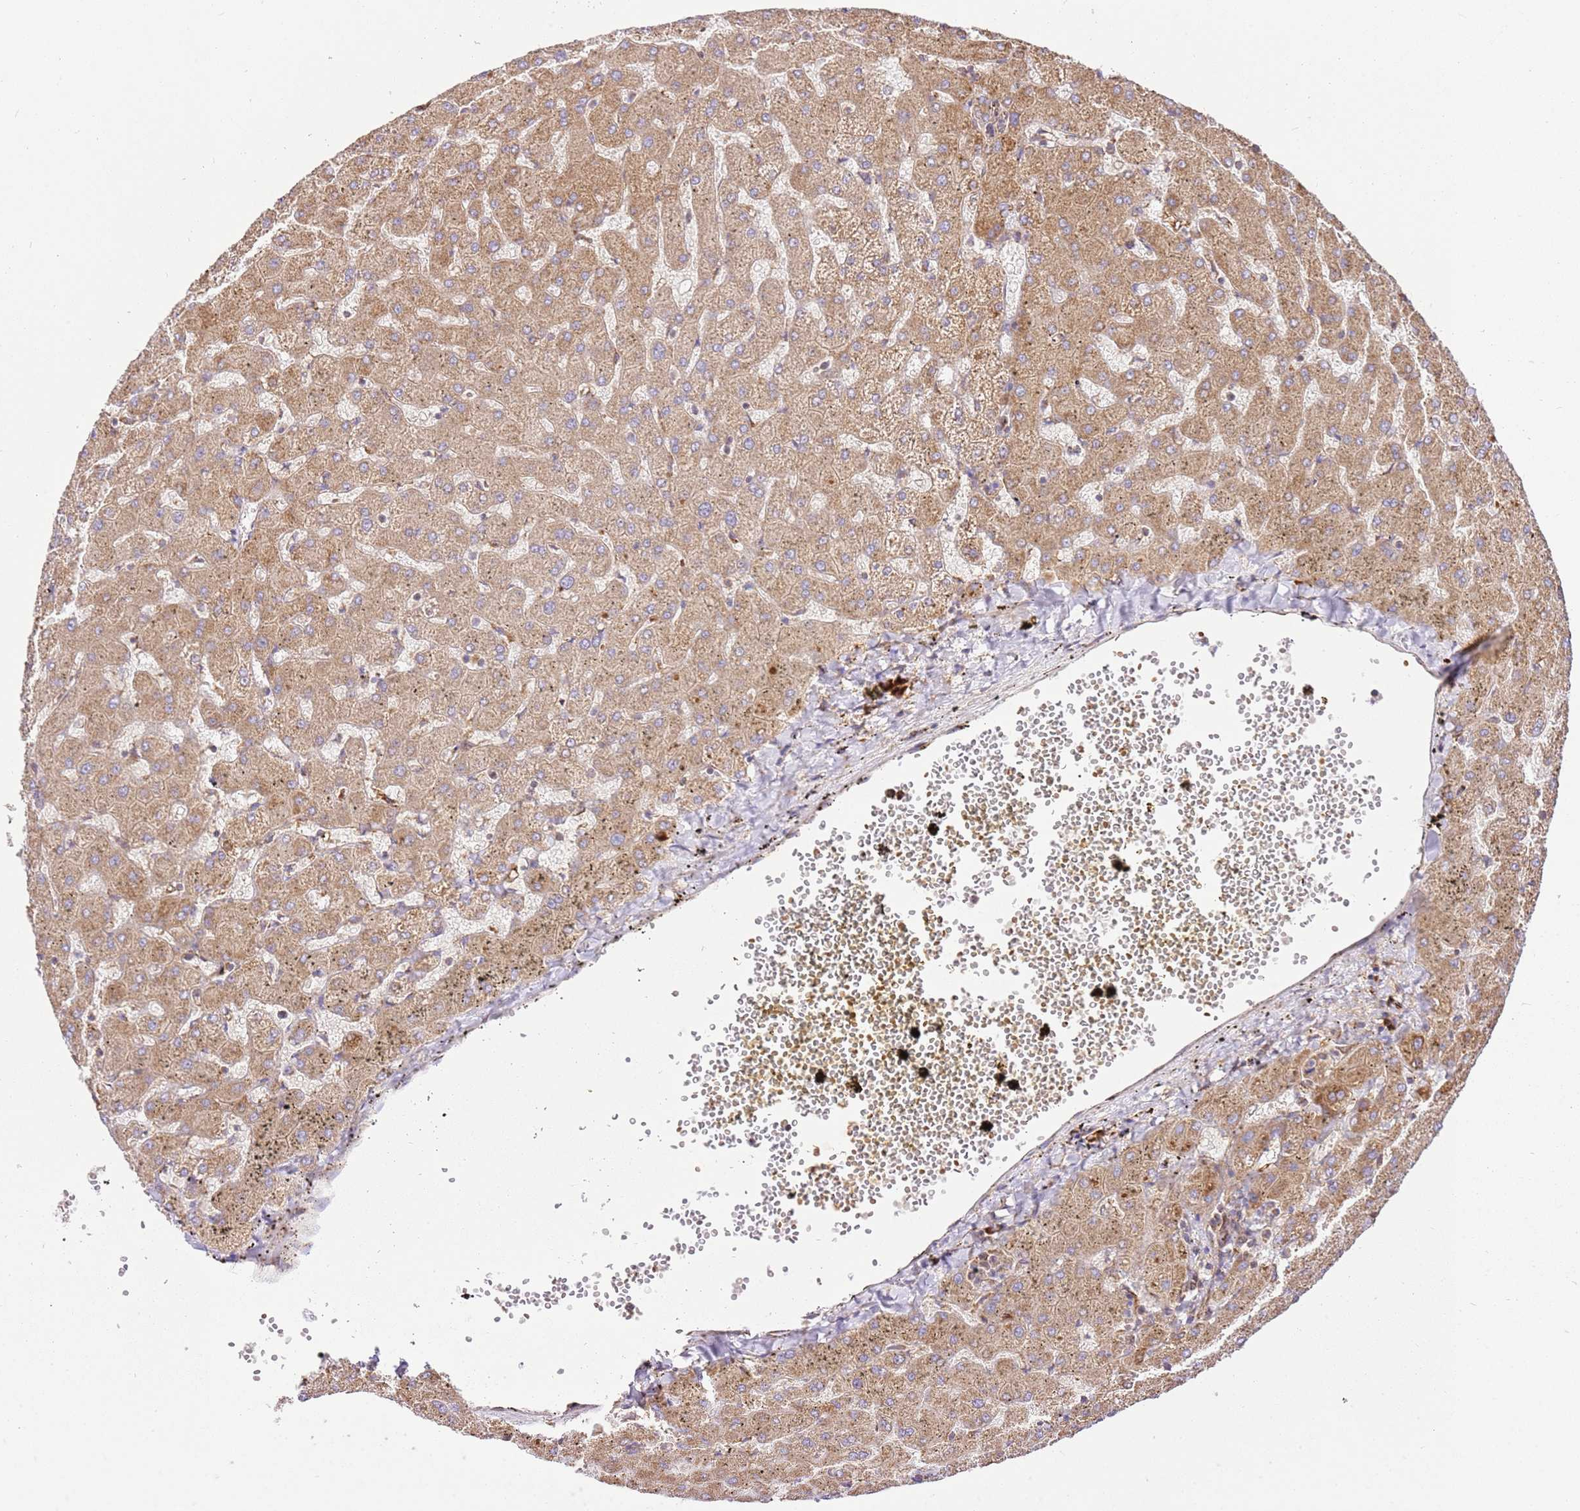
{"staining": {"intensity": "weak", "quantity": ">75%", "location": "cytoplasmic/membranous"}, "tissue": "liver", "cell_type": "Cholangiocytes", "image_type": "normal", "snomed": [{"axis": "morphology", "description": "Normal tissue, NOS"}, {"axis": "topography", "description": "Liver"}], "caption": "Immunohistochemical staining of unremarkable human liver displays low levels of weak cytoplasmic/membranous expression in approximately >75% of cholangiocytes.", "gene": "SPATA2L", "patient": {"sex": "female", "age": 63}}